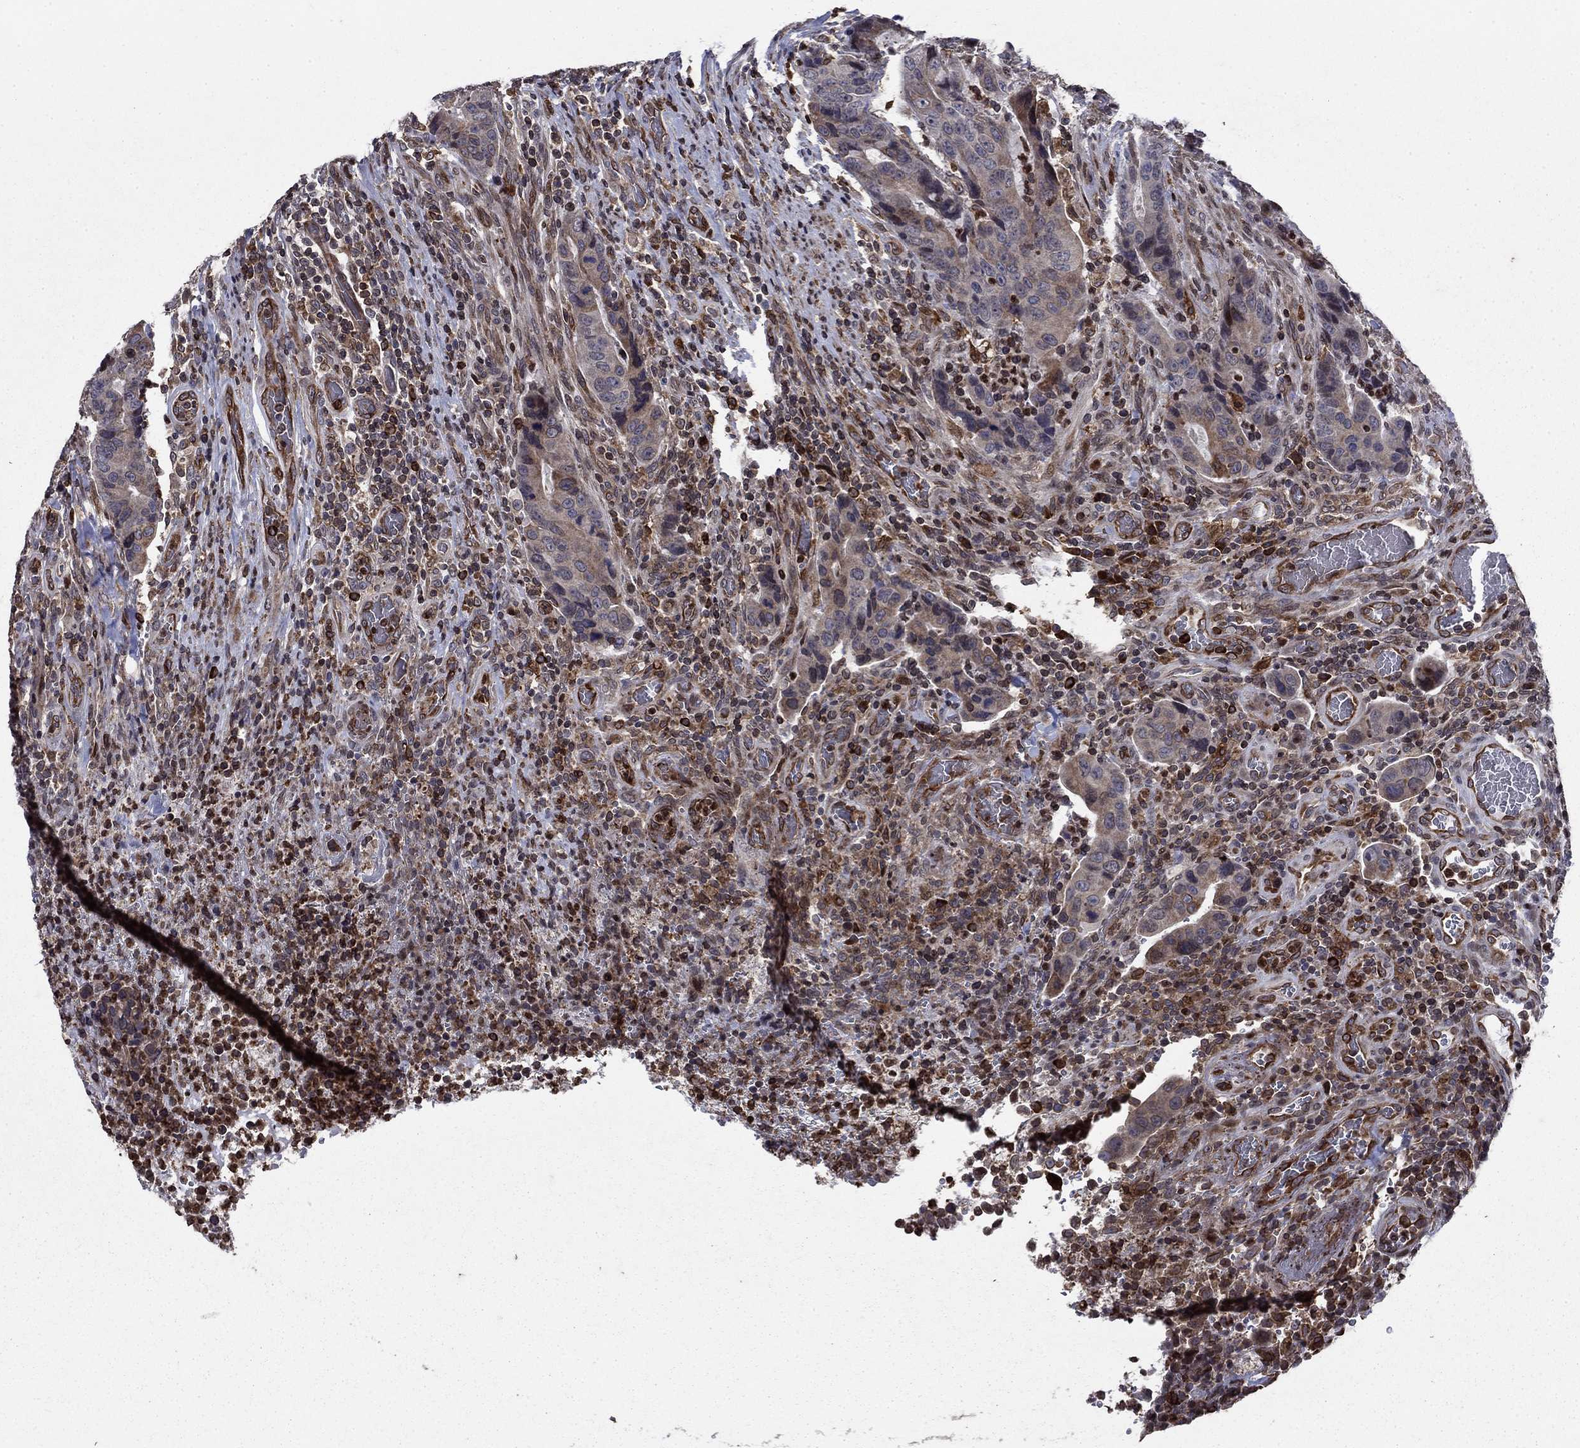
{"staining": {"intensity": "strong", "quantity": "<25%", "location": "cytoplasmic/membranous"}, "tissue": "colorectal cancer", "cell_type": "Tumor cells", "image_type": "cancer", "snomed": [{"axis": "morphology", "description": "Adenocarcinoma, NOS"}, {"axis": "topography", "description": "Colon"}], "caption": "Strong cytoplasmic/membranous staining is appreciated in about <25% of tumor cells in colorectal adenocarcinoma.", "gene": "DHRS7", "patient": {"sex": "female", "age": 56}}